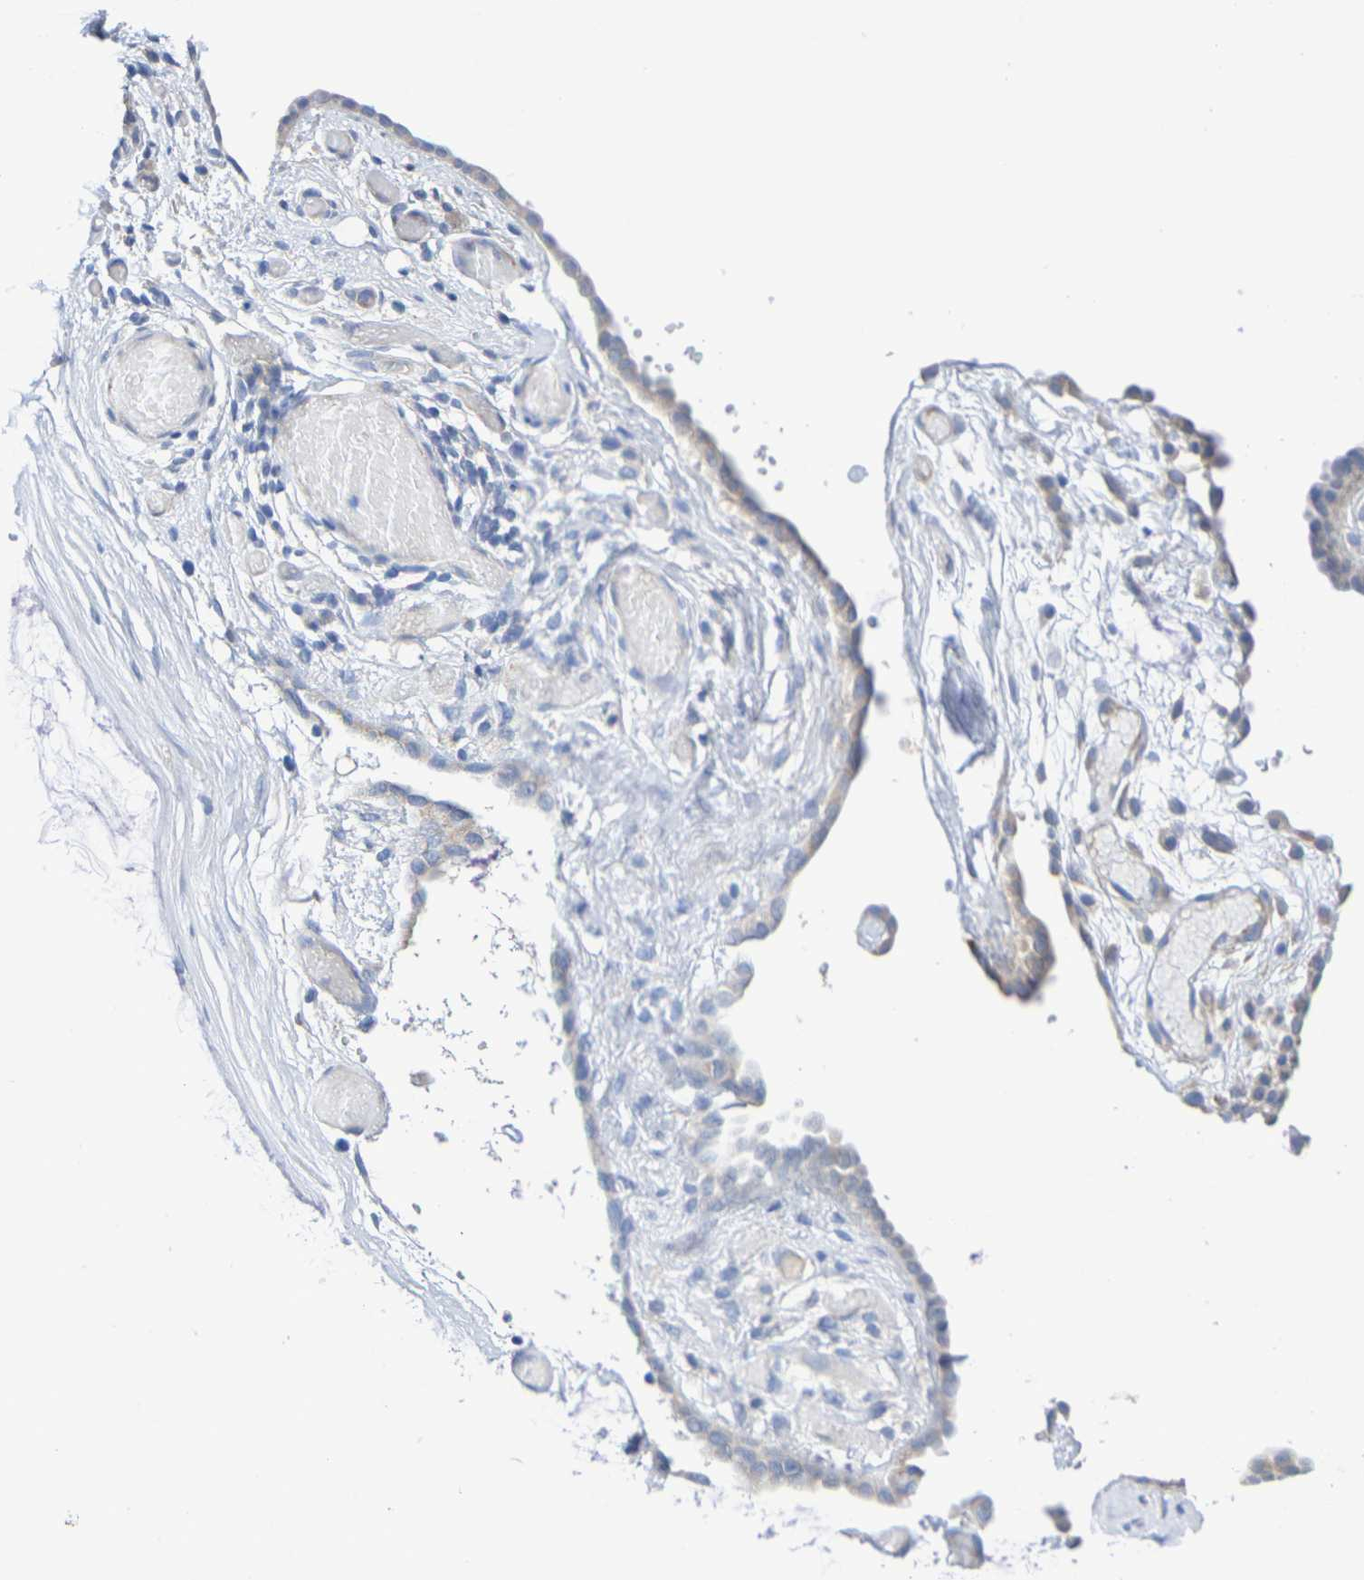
{"staining": {"intensity": "weak", "quantity": "25%-75%", "location": "cytoplasmic/membranous"}, "tissue": "ovarian cancer", "cell_type": "Tumor cells", "image_type": "cancer", "snomed": [{"axis": "morphology", "description": "Cystadenocarcinoma, mucinous, NOS"}, {"axis": "topography", "description": "Ovary"}], "caption": "Mucinous cystadenocarcinoma (ovarian) stained with a protein marker demonstrates weak staining in tumor cells.", "gene": "TMCC3", "patient": {"sex": "female", "age": 39}}